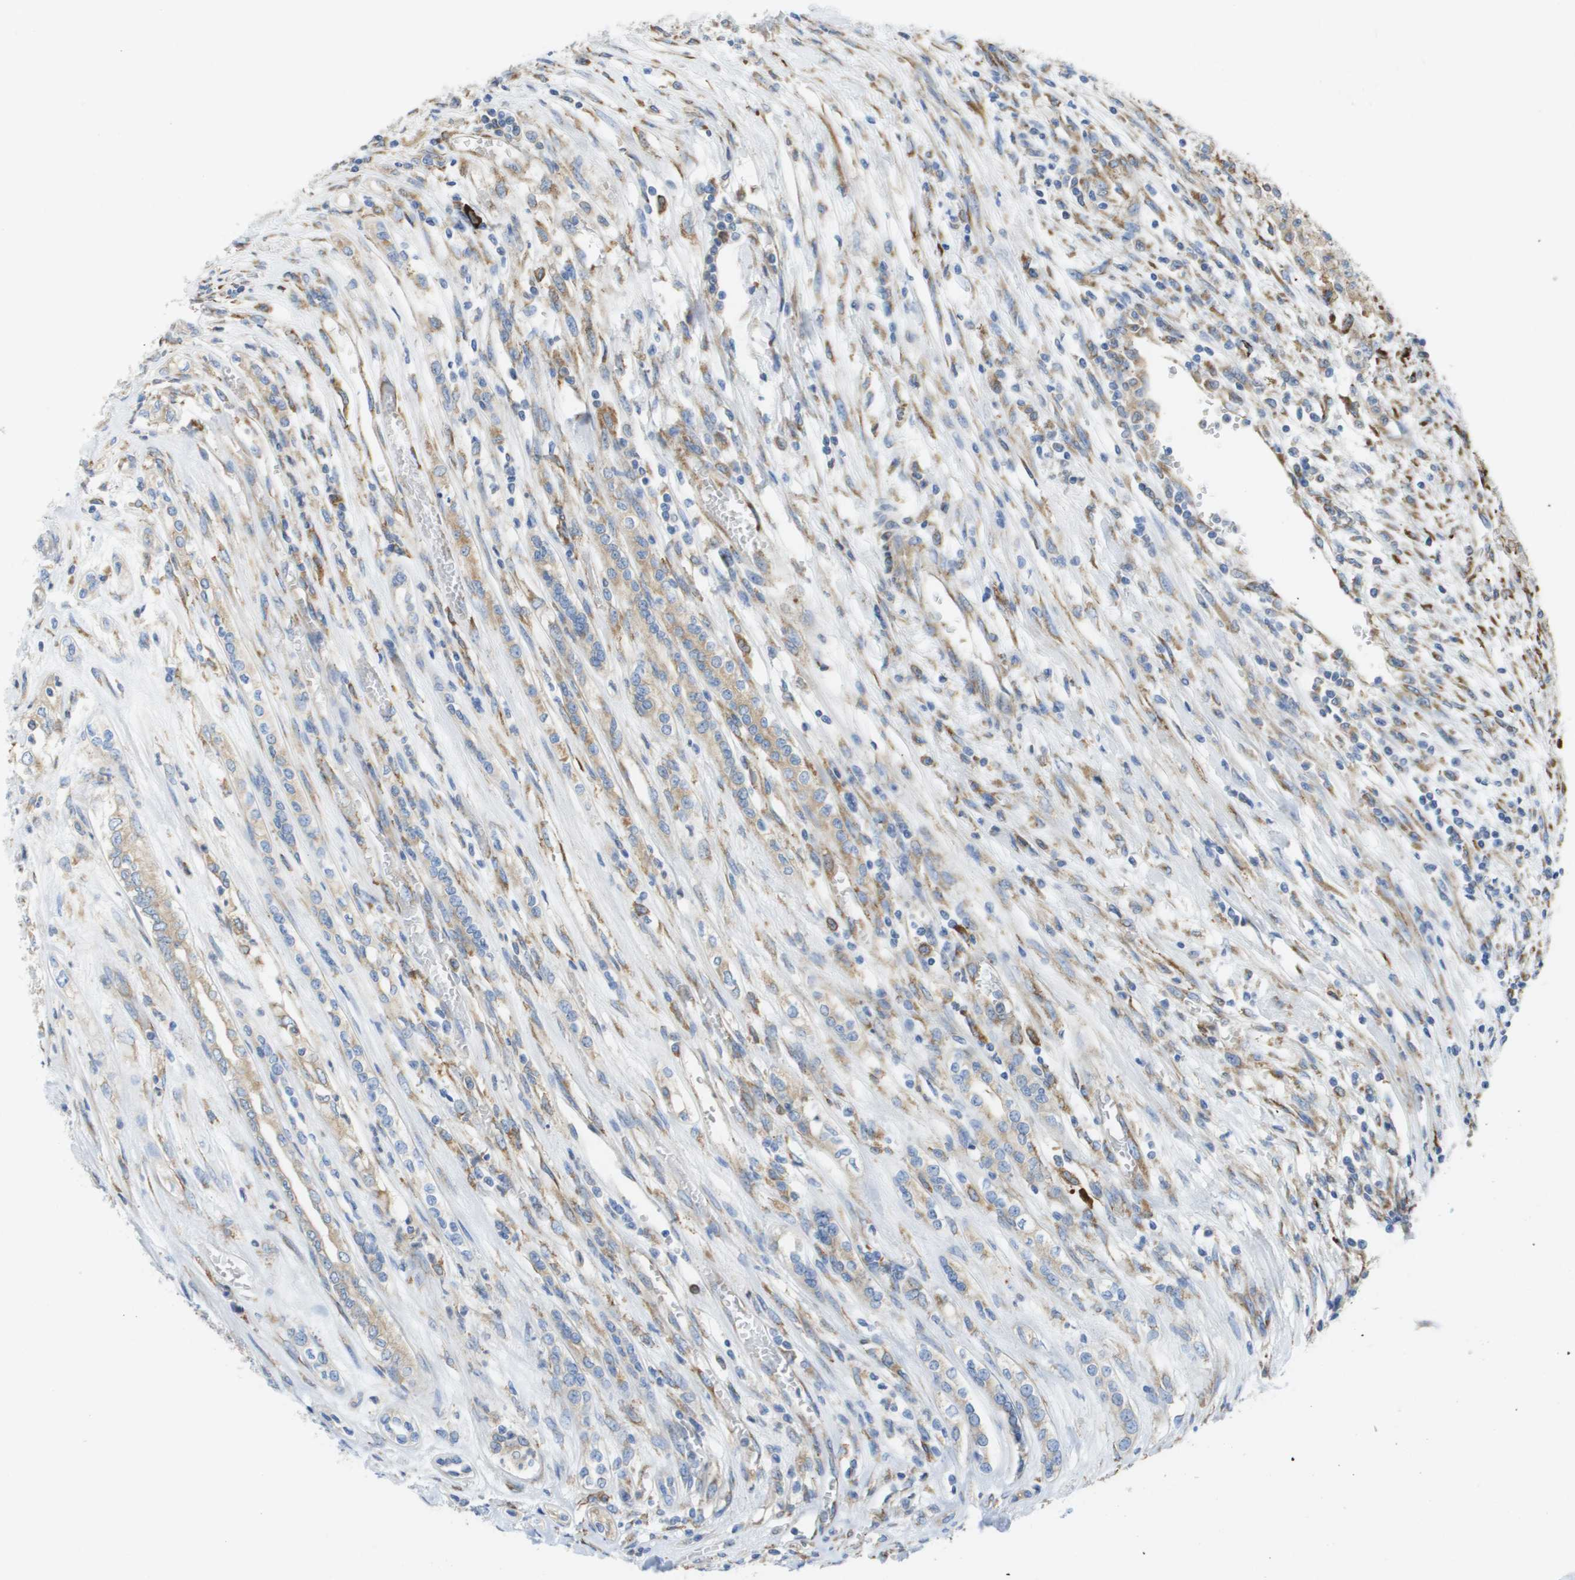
{"staining": {"intensity": "weak", "quantity": ">75%", "location": "cytoplasmic/membranous"}, "tissue": "renal cancer", "cell_type": "Tumor cells", "image_type": "cancer", "snomed": [{"axis": "morphology", "description": "Adenocarcinoma, NOS"}, {"axis": "topography", "description": "Kidney"}], "caption": "Tumor cells display weak cytoplasmic/membranous staining in approximately >75% of cells in renal adenocarcinoma. (DAB IHC with brightfield microscopy, high magnification).", "gene": "SDR42E1", "patient": {"sex": "female", "age": 54}}